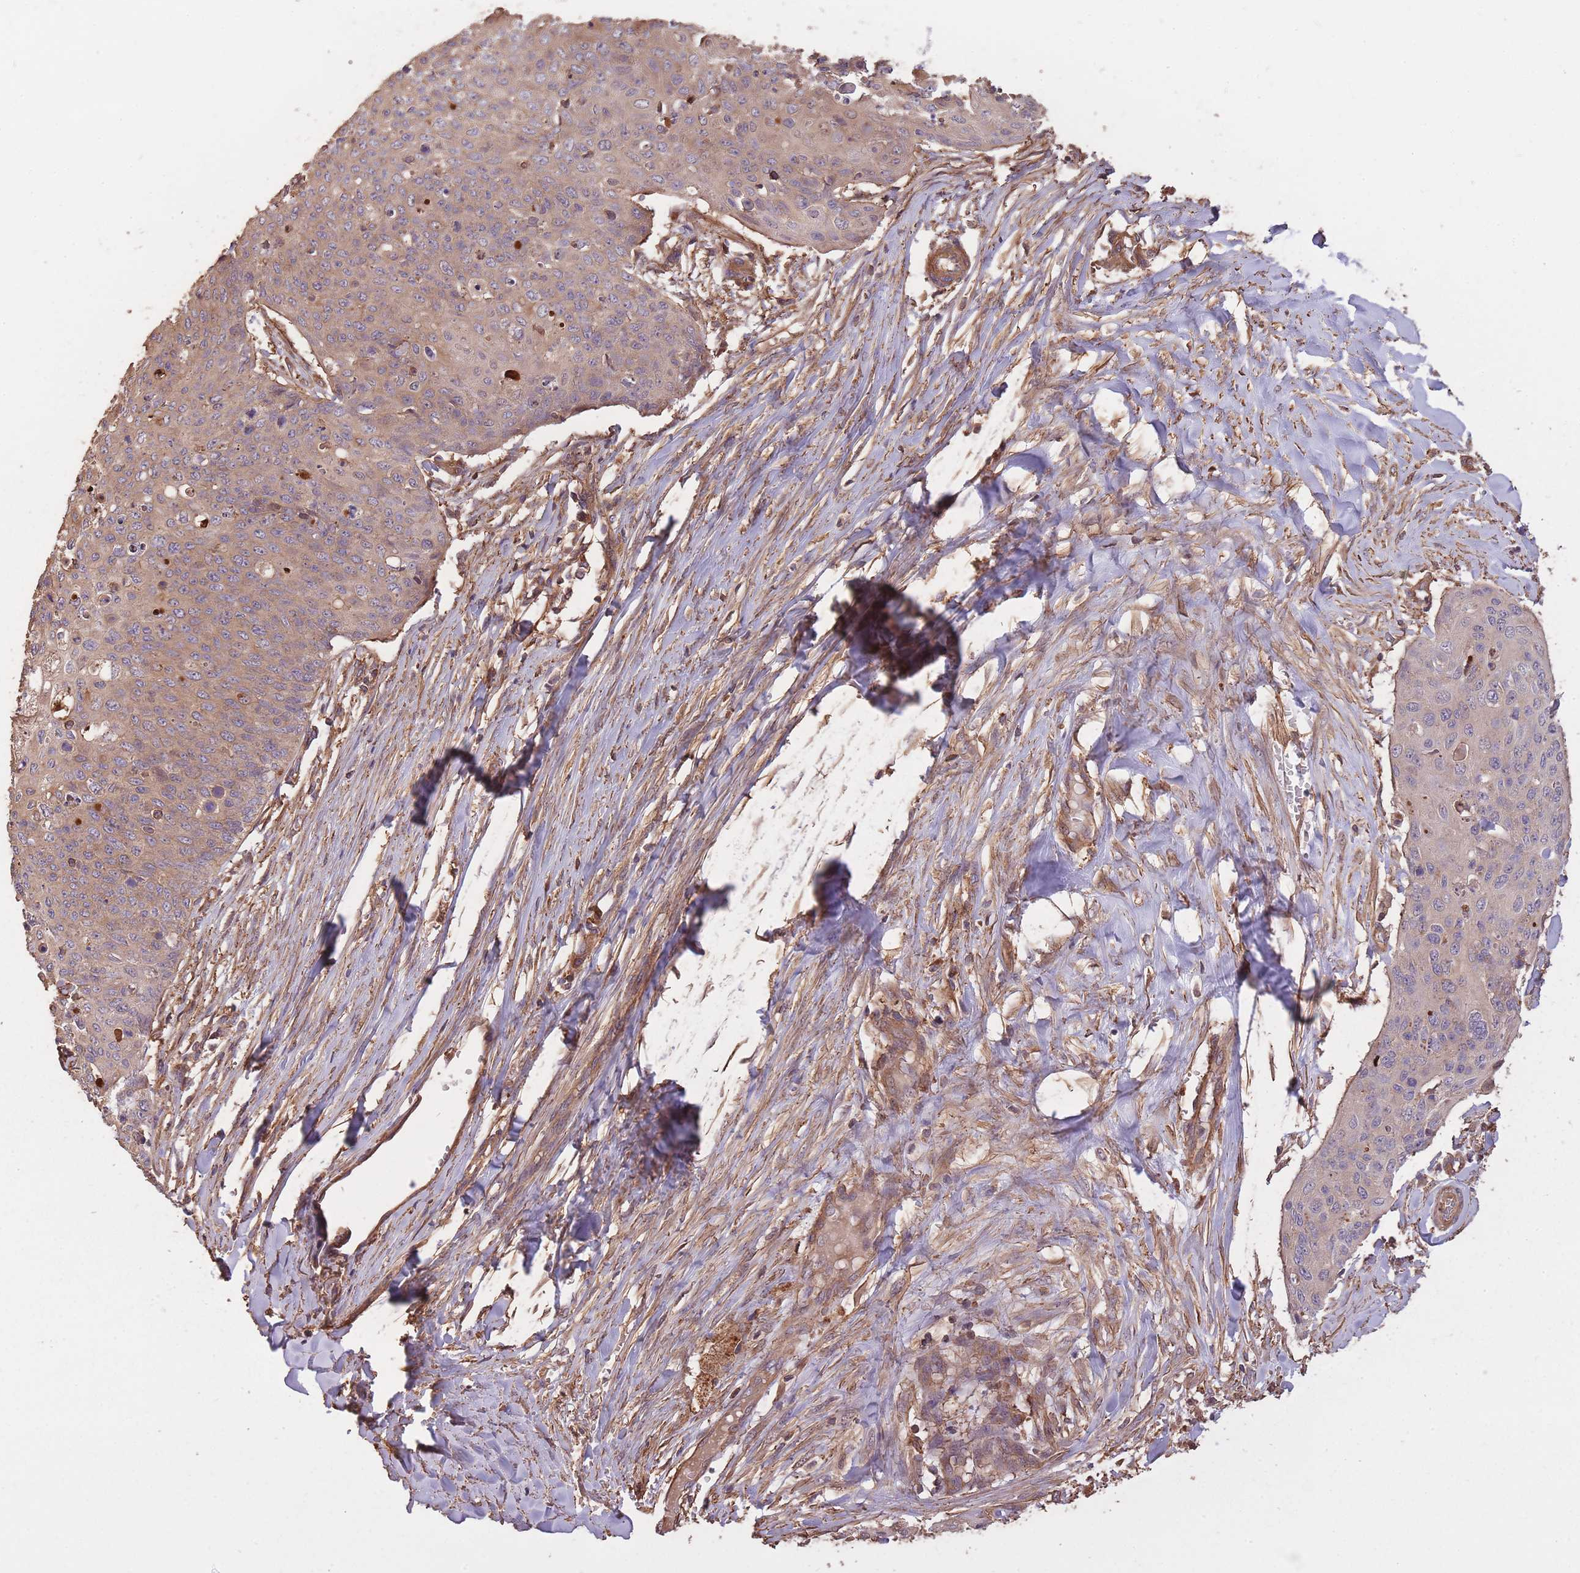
{"staining": {"intensity": "weak", "quantity": ">75%", "location": "cytoplasmic/membranous"}, "tissue": "skin cancer", "cell_type": "Tumor cells", "image_type": "cancer", "snomed": [{"axis": "morphology", "description": "Squamous cell carcinoma, NOS"}, {"axis": "topography", "description": "Skin"}, {"axis": "topography", "description": "Vulva"}], "caption": "DAB immunohistochemical staining of squamous cell carcinoma (skin) exhibits weak cytoplasmic/membranous protein positivity in about >75% of tumor cells. The staining was performed using DAB to visualize the protein expression in brown, while the nuclei were stained in blue with hematoxylin (Magnification: 20x).", "gene": "ARMH3", "patient": {"sex": "female", "age": 85}}